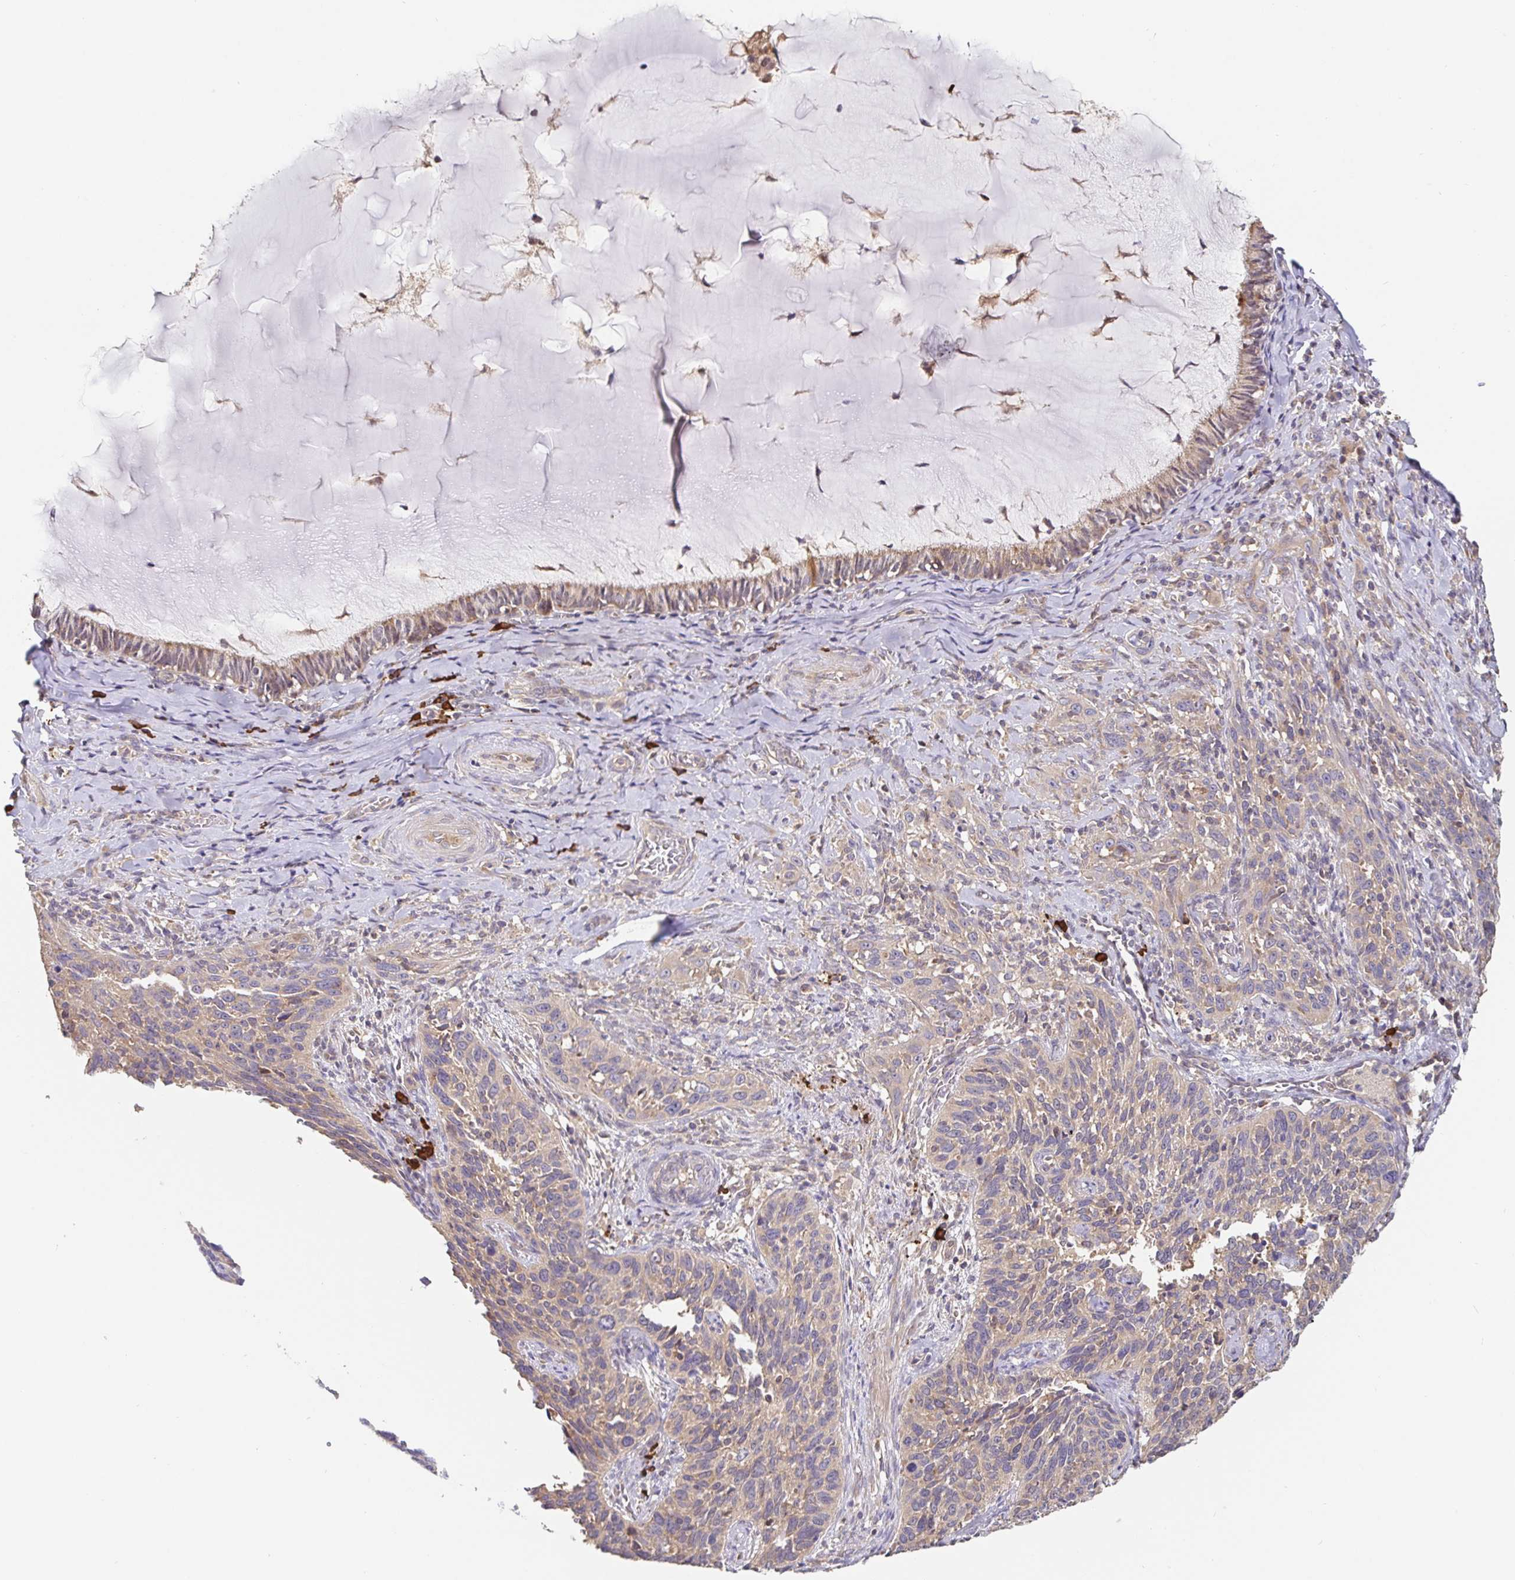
{"staining": {"intensity": "negative", "quantity": "none", "location": "none"}, "tissue": "cervical cancer", "cell_type": "Tumor cells", "image_type": "cancer", "snomed": [{"axis": "morphology", "description": "Squamous cell carcinoma, NOS"}, {"axis": "topography", "description": "Cervix"}], "caption": "IHC histopathology image of neoplastic tissue: squamous cell carcinoma (cervical) stained with DAB (3,3'-diaminobenzidine) exhibits no significant protein staining in tumor cells.", "gene": "HAGH", "patient": {"sex": "female", "age": 51}}